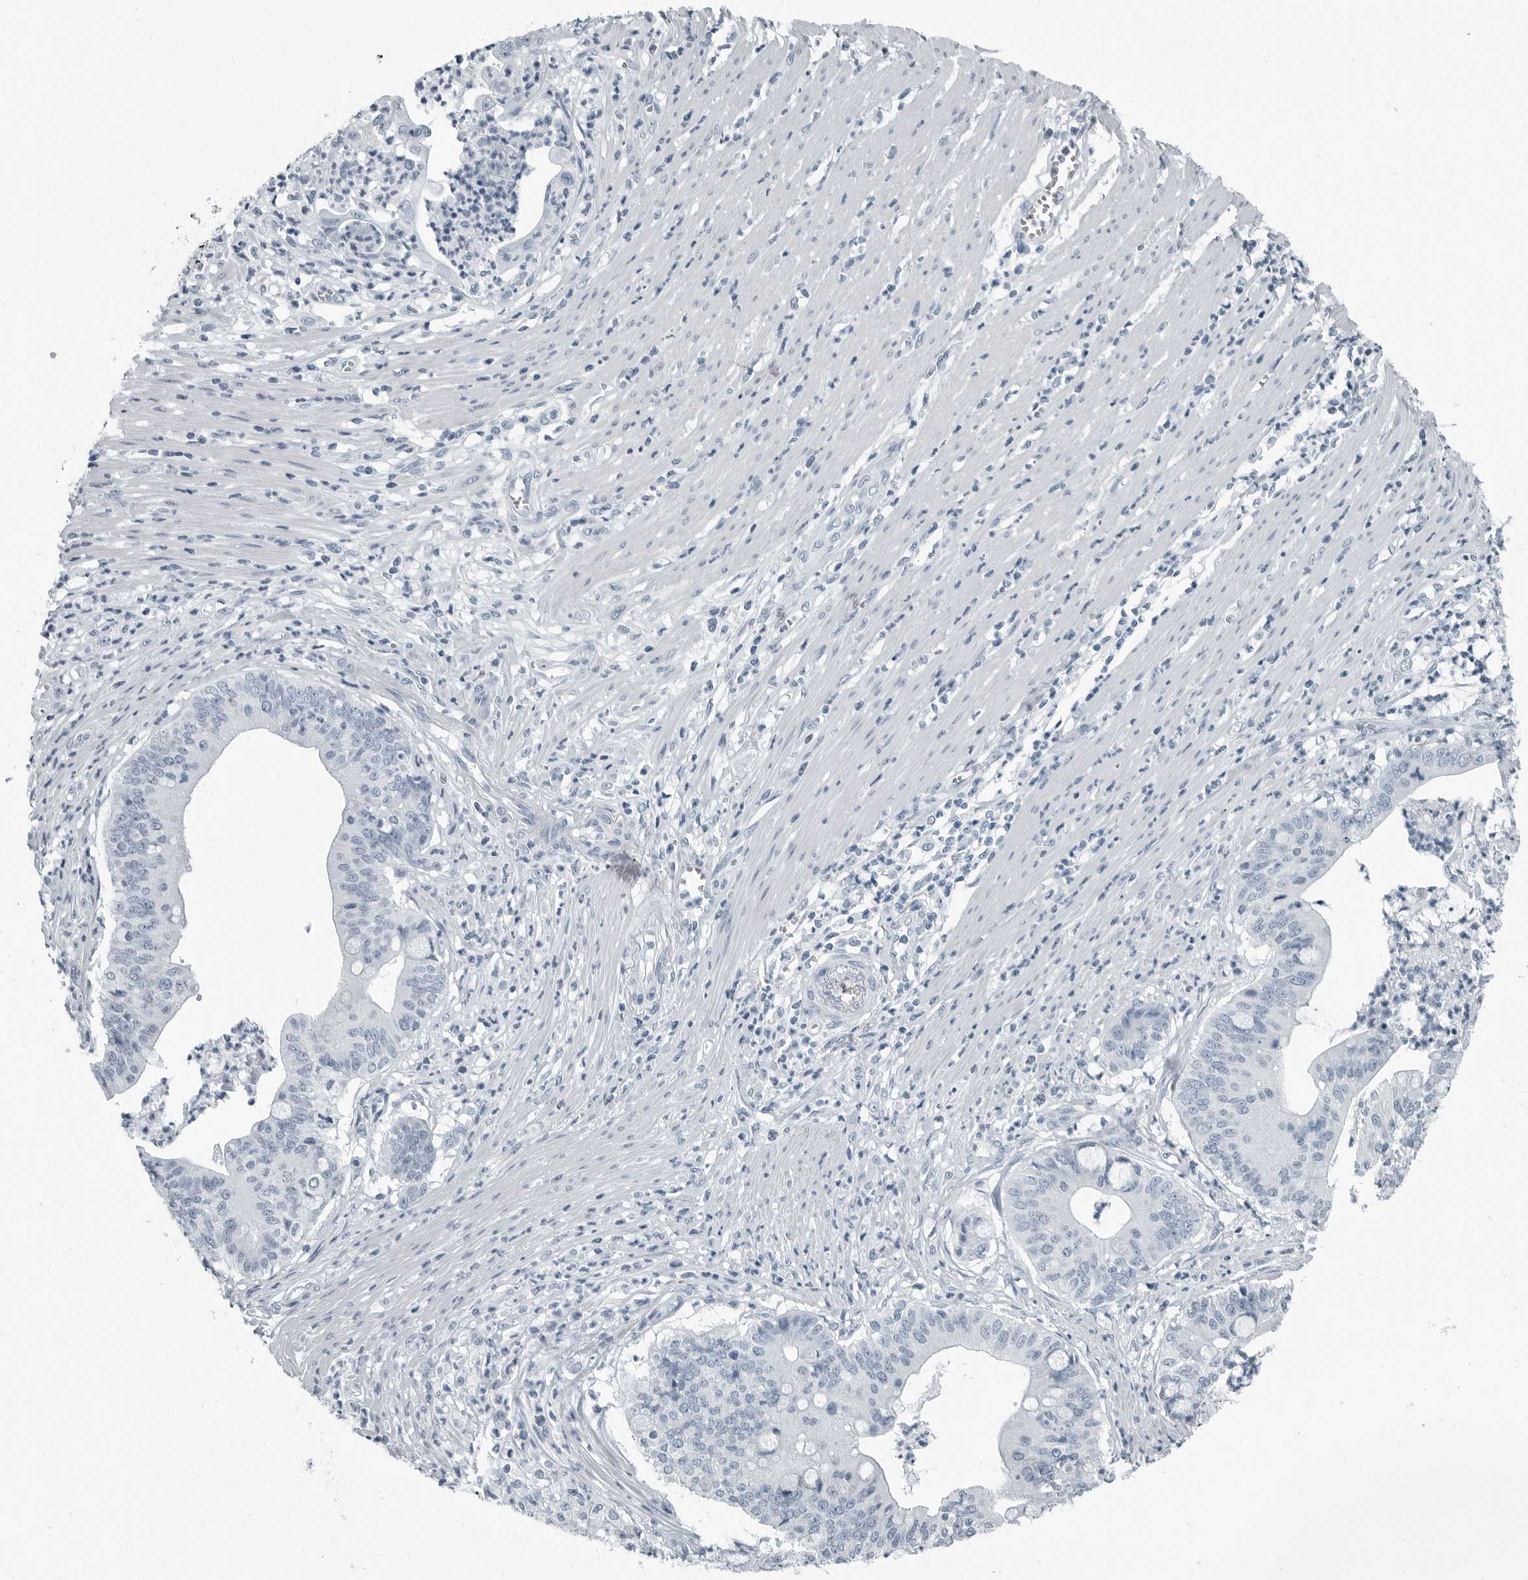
{"staining": {"intensity": "negative", "quantity": "none", "location": "none"}, "tissue": "pancreatic cancer", "cell_type": "Tumor cells", "image_type": "cancer", "snomed": [{"axis": "morphology", "description": "Adenocarcinoma, NOS"}, {"axis": "topography", "description": "Pancreas"}], "caption": "Immunohistochemistry (IHC) histopathology image of neoplastic tissue: pancreatic cancer (adenocarcinoma) stained with DAB (3,3'-diaminobenzidine) exhibits no significant protein staining in tumor cells. (DAB (3,3'-diaminobenzidine) immunohistochemistry (IHC) visualized using brightfield microscopy, high magnification).", "gene": "FABP6", "patient": {"sex": "male", "age": 69}}